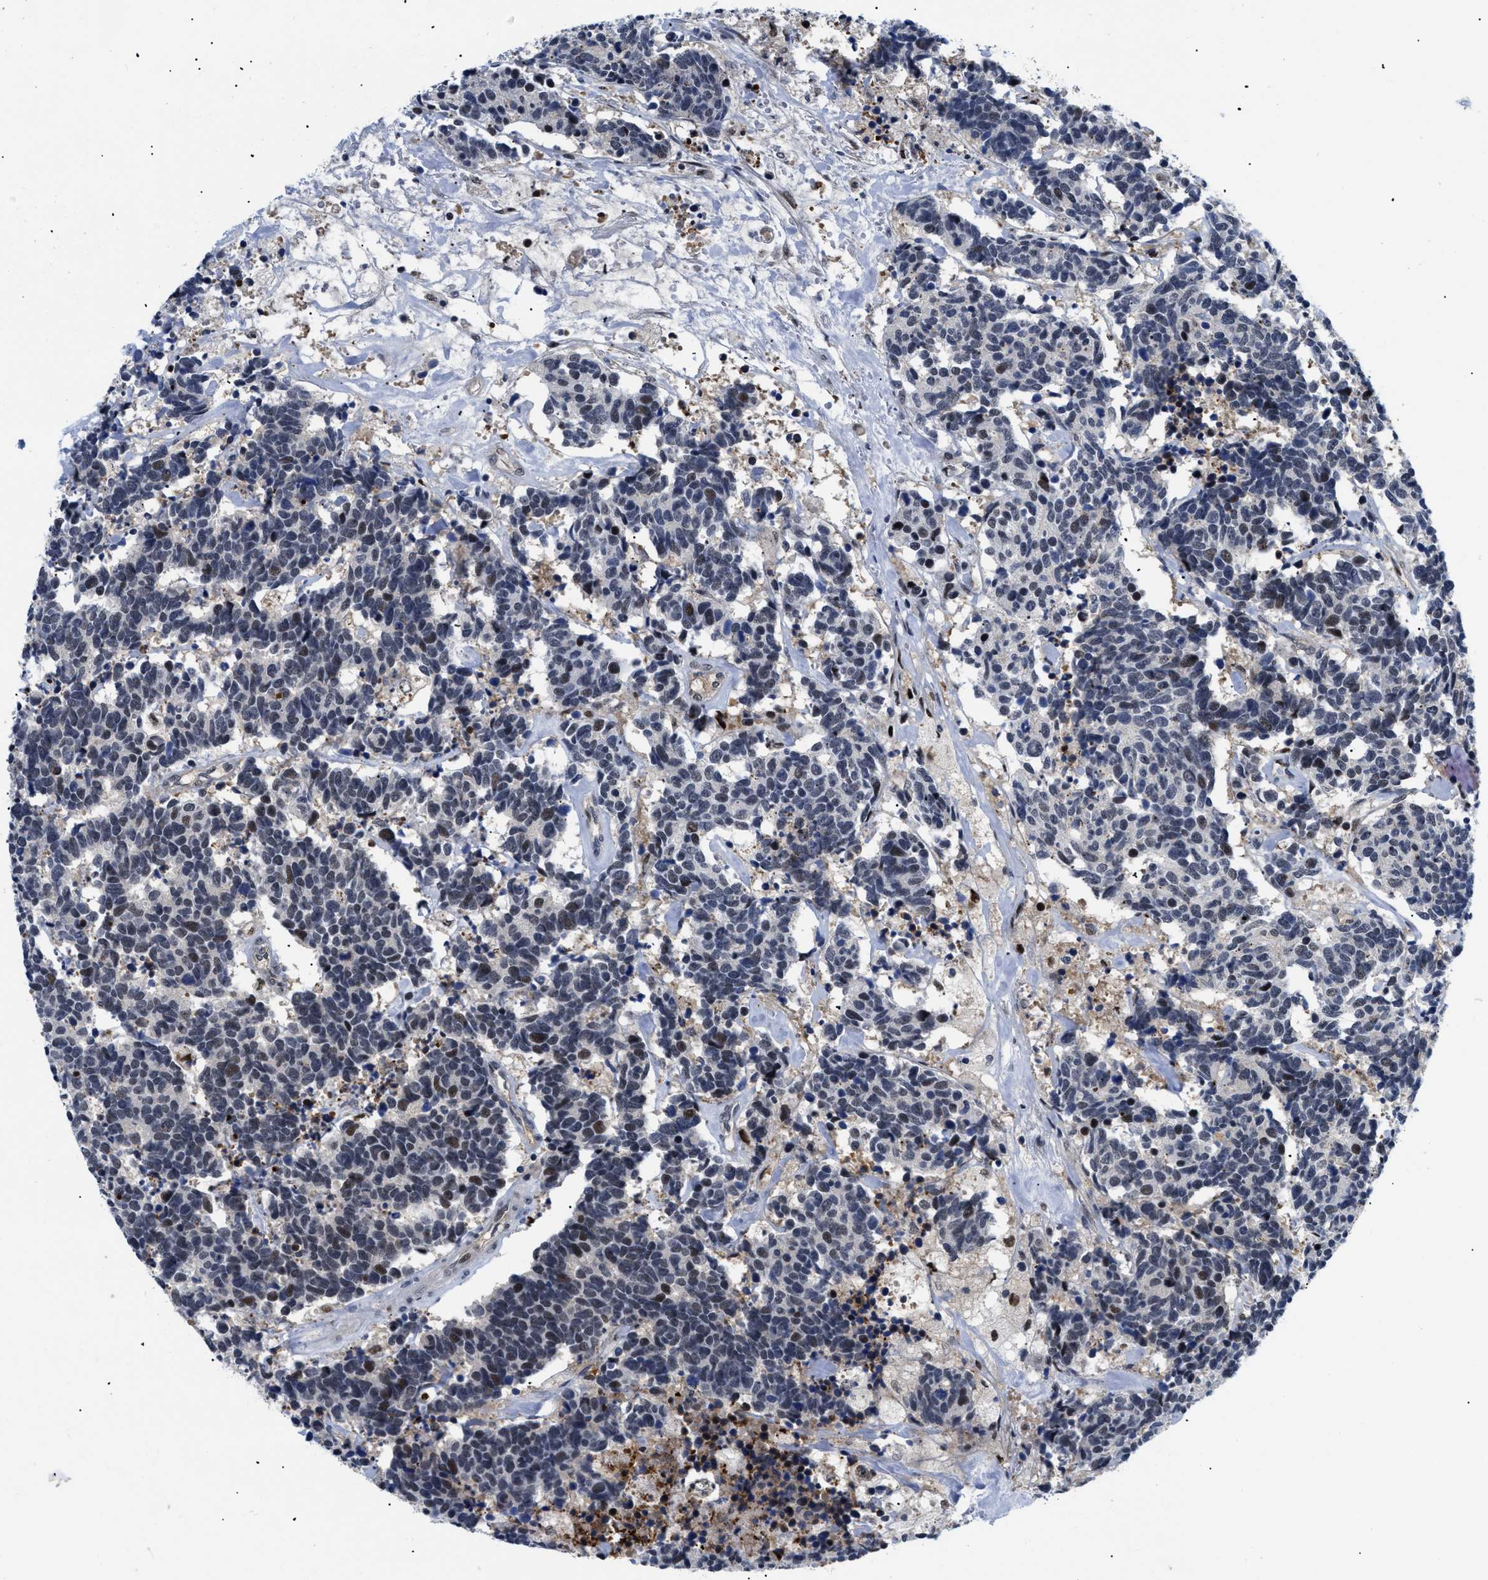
{"staining": {"intensity": "moderate", "quantity": "<25%", "location": "nuclear"}, "tissue": "carcinoid", "cell_type": "Tumor cells", "image_type": "cancer", "snomed": [{"axis": "morphology", "description": "Carcinoma, NOS"}, {"axis": "morphology", "description": "Carcinoid, malignant, NOS"}, {"axis": "topography", "description": "Urinary bladder"}], "caption": "Carcinoid stained with a brown dye shows moderate nuclear positive staining in approximately <25% of tumor cells.", "gene": "SLC29A2", "patient": {"sex": "male", "age": 57}}